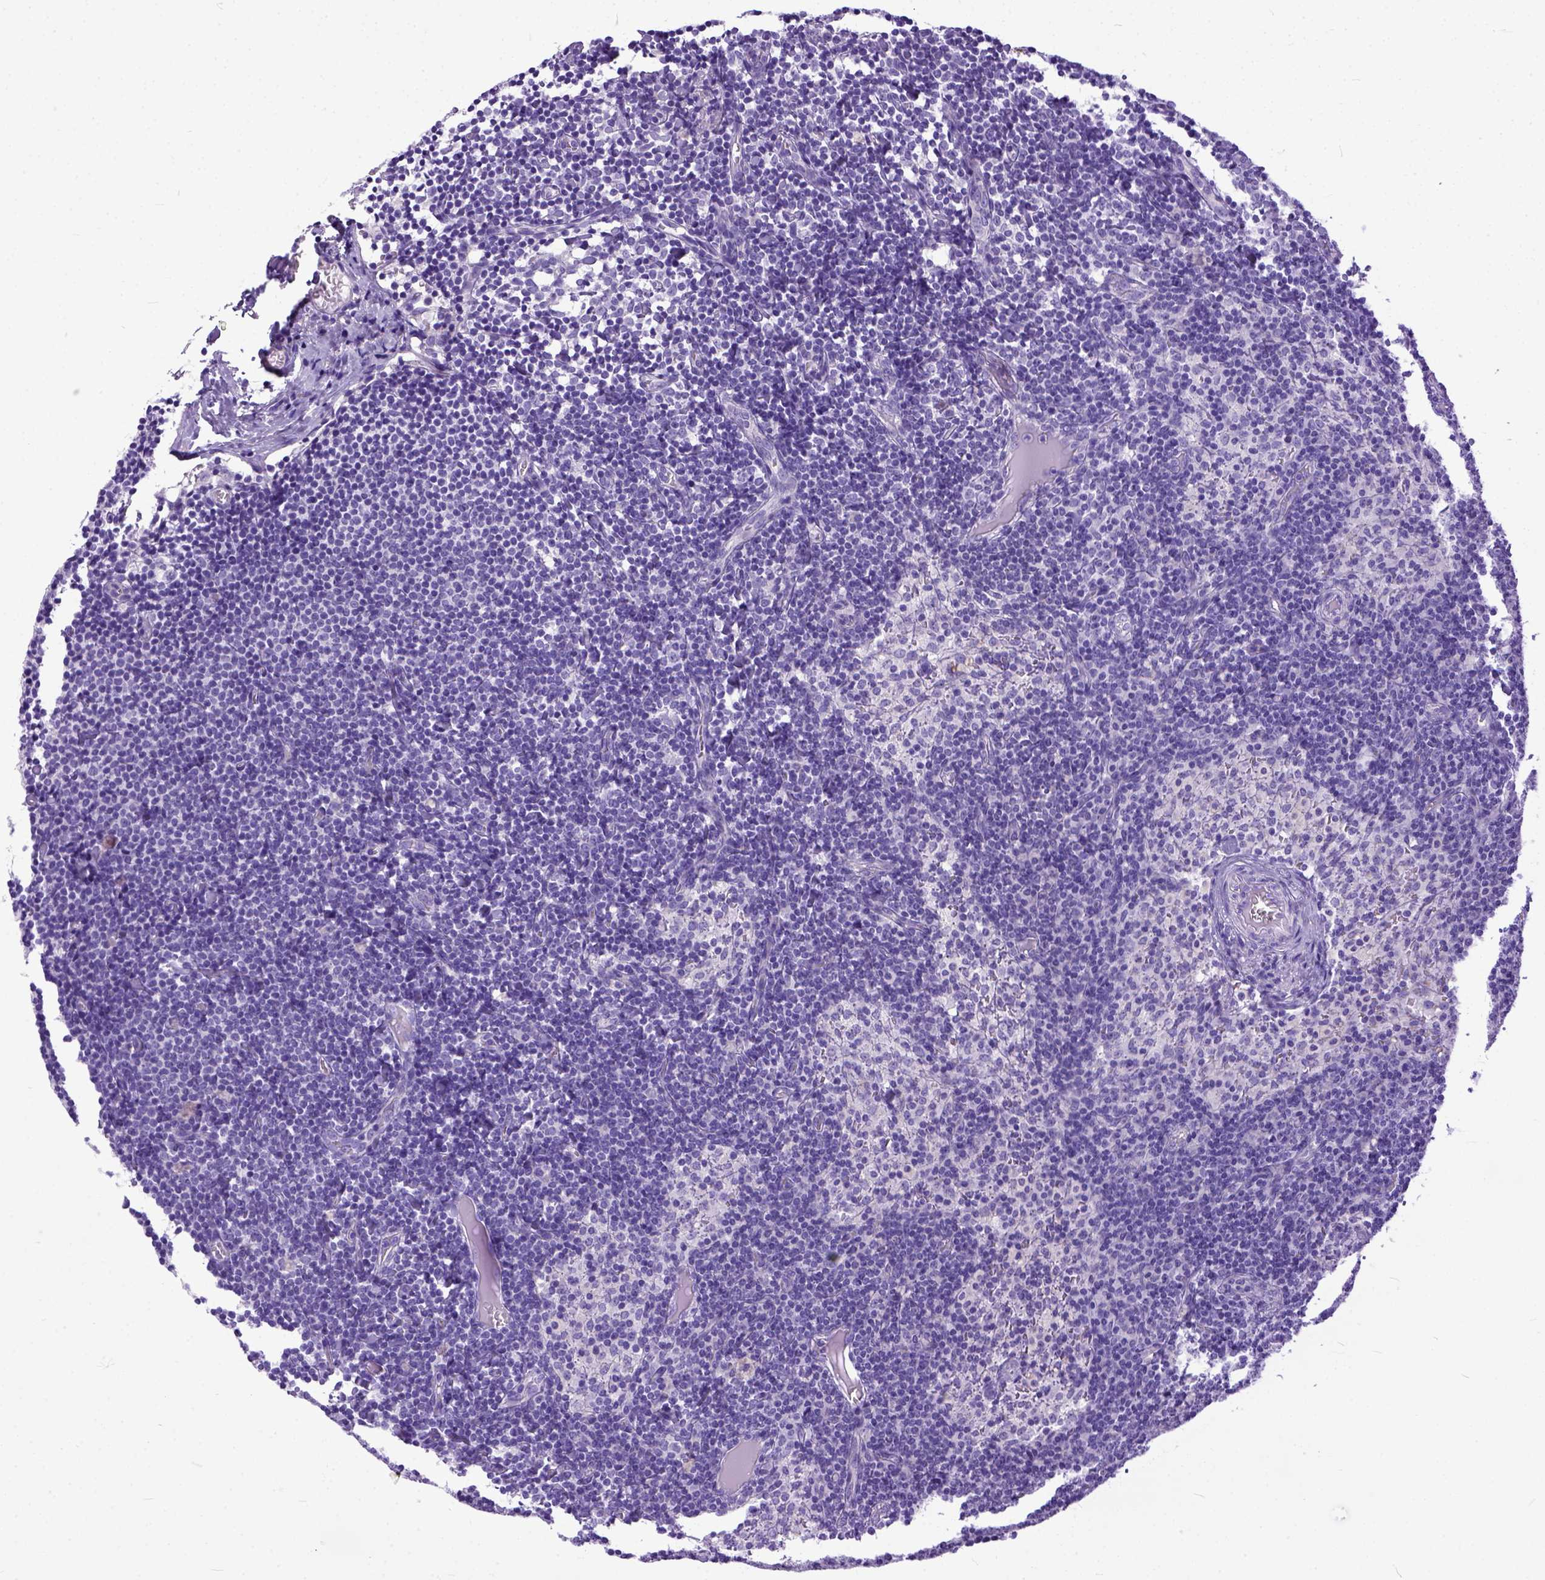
{"staining": {"intensity": "negative", "quantity": "none", "location": "none"}, "tissue": "lymph node", "cell_type": "Germinal center cells", "image_type": "normal", "snomed": [{"axis": "morphology", "description": "Normal tissue, NOS"}, {"axis": "topography", "description": "Lymph node"}], "caption": "The IHC micrograph has no significant staining in germinal center cells of lymph node.", "gene": "PPL", "patient": {"sex": "female", "age": 41}}